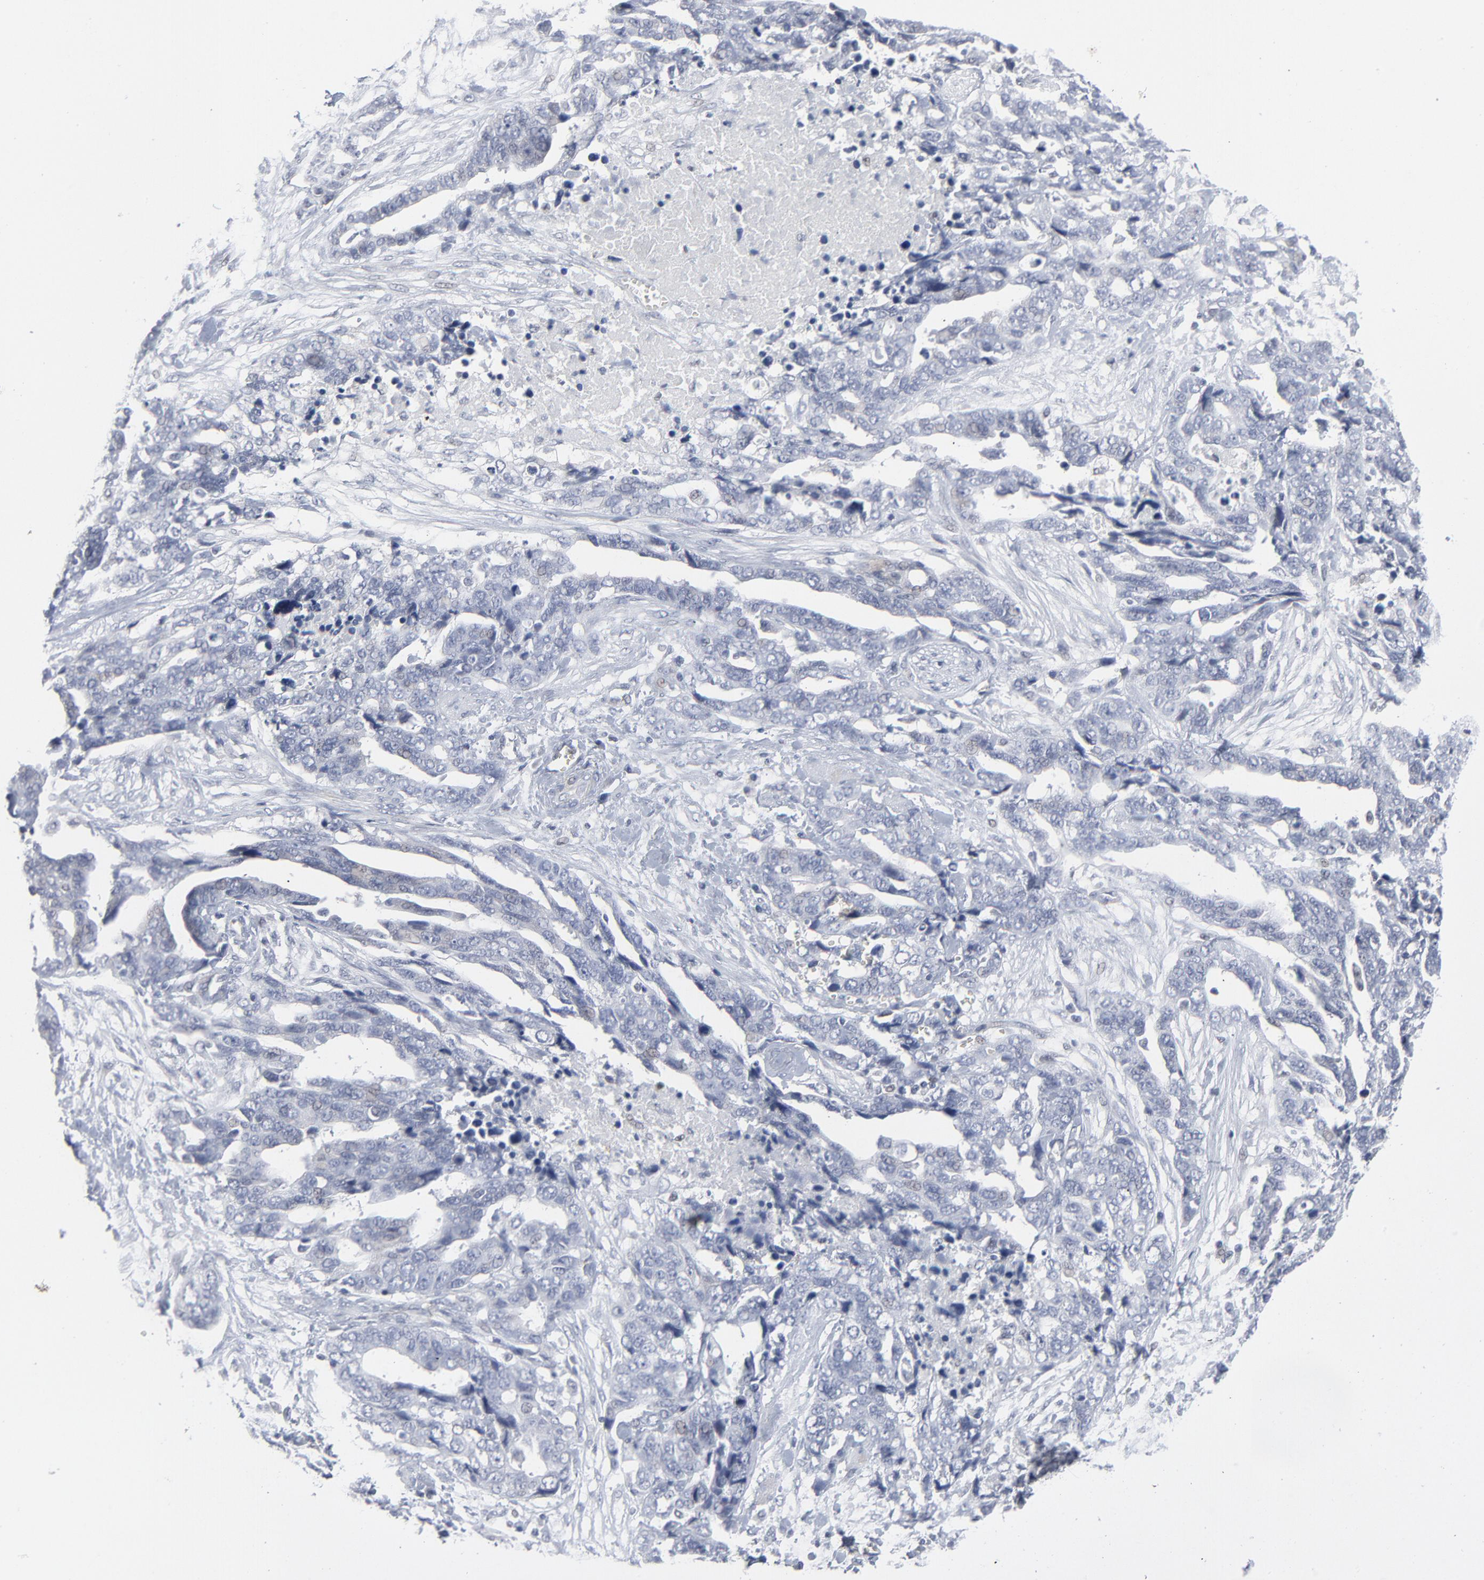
{"staining": {"intensity": "negative", "quantity": "none", "location": "none"}, "tissue": "ovarian cancer", "cell_type": "Tumor cells", "image_type": "cancer", "snomed": [{"axis": "morphology", "description": "Normal tissue, NOS"}, {"axis": "morphology", "description": "Cystadenocarcinoma, serous, NOS"}, {"axis": "topography", "description": "Fallopian tube"}, {"axis": "topography", "description": "Ovary"}], "caption": "This is a photomicrograph of immunohistochemistry (IHC) staining of ovarian serous cystadenocarcinoma, which shows no staining in tumor cells. Brightfield microscopy of immunohistochemistry stained with DAB (3,3'-diaminobenzidine) (brown) and hematoxylin (blue), captured at high magnification.", "gene": "FOXN2", "patient": {"sex": "female", "age": 56}}